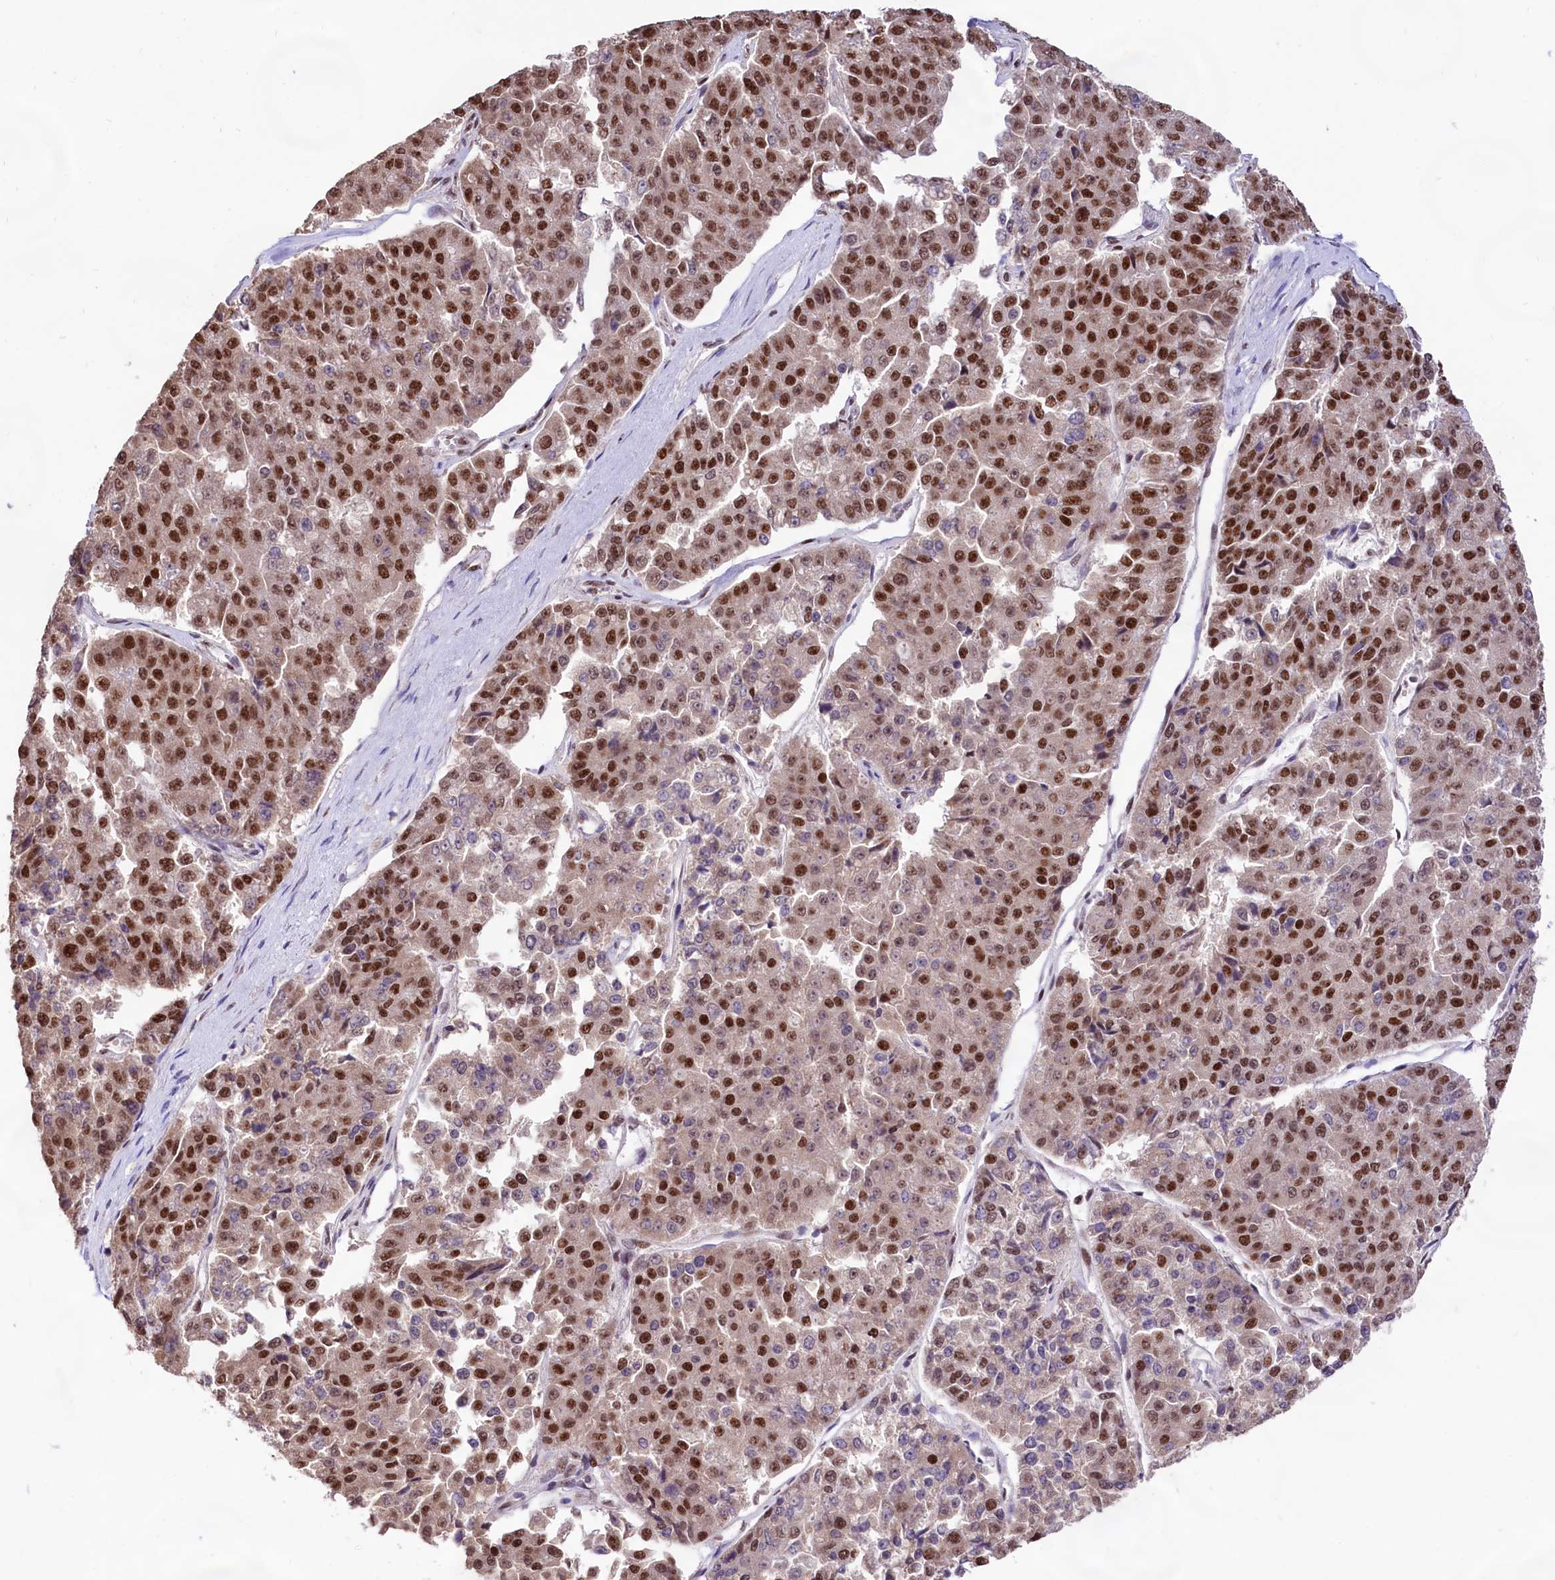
{"staining": {"intensity": "strong", "quantity": ">75%", "location": "nuclear"}, "tissue": "pancreatic cancer", "cell_type": "Tumor cells", "image_type": "cancer", "snomed": [{"axis": "morphology", "description": "Adenocarcinoma, NOS"}, {"axis": "topography", "description": "Pancreas"}], "caption": "There is high levels of strong nuclear positivity in tumor cells of pancreatic cancer, as demonstrated by immunohistochemical staining (brown color).", "gene": "HIRA", "patient": {"sex": "male", "age": 50}}